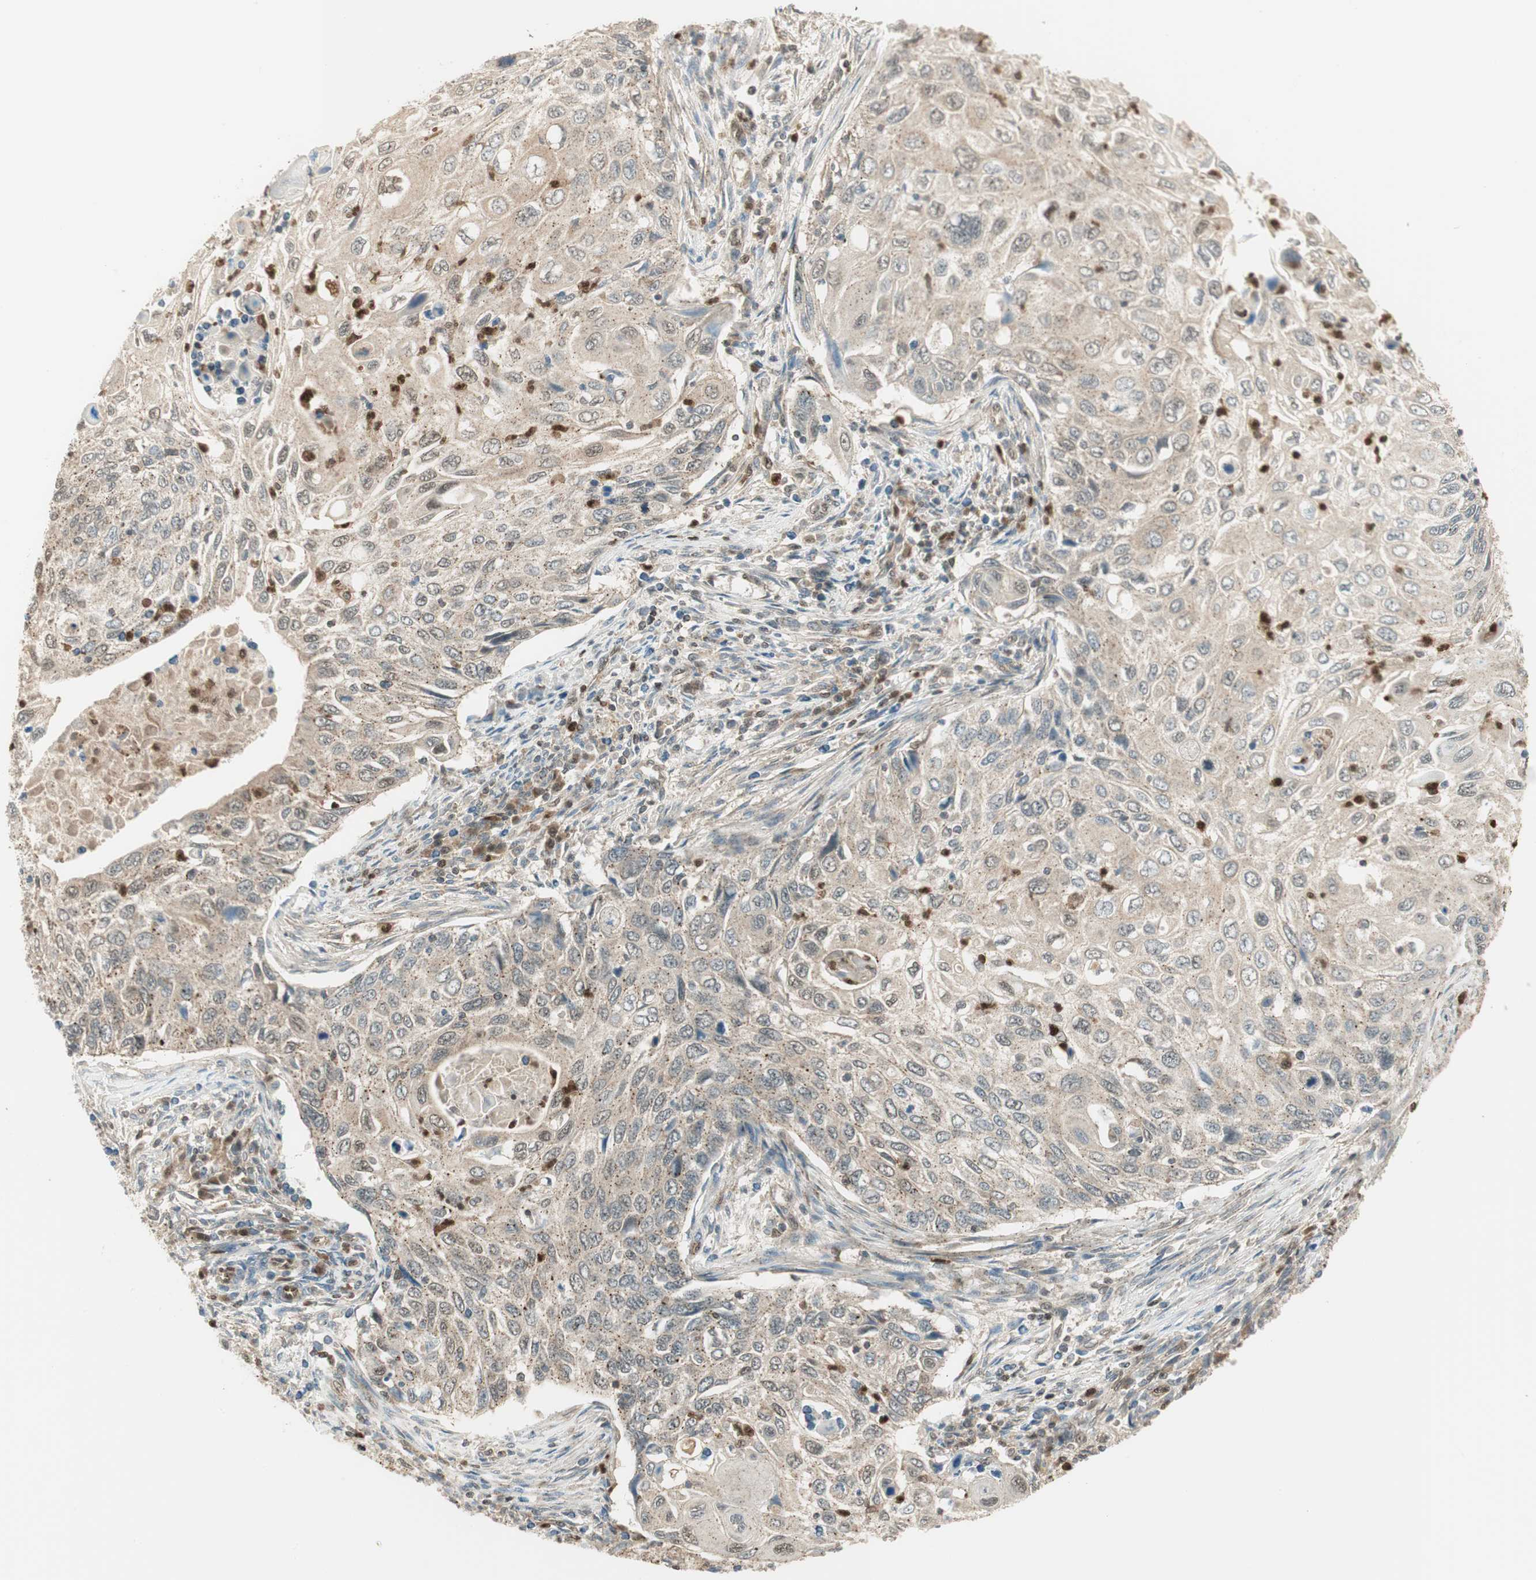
{"staining": {"intensity": "negative", "quantity": "none", "location": "none"}, "tissue": "cervical cancer", "cell_type": "Tumor cells", "image_type": "cancer", "snomed": [{"axis": "morphology", "description": "Squamous cell carcinoma, NOS"}, {"axis": "topography", "description": "Cervix"}], "caption": "Cervical squamous cell carcinoma was stained to show a protein in brown. There is no significant staining in tumor cells. Brightfield microscopy of IHC stained with DAB (brown) and hematoxylin (blue), captured at high magnification.", "gene": "LTA4H", "patient": {"sex": "female", "age": 70}}